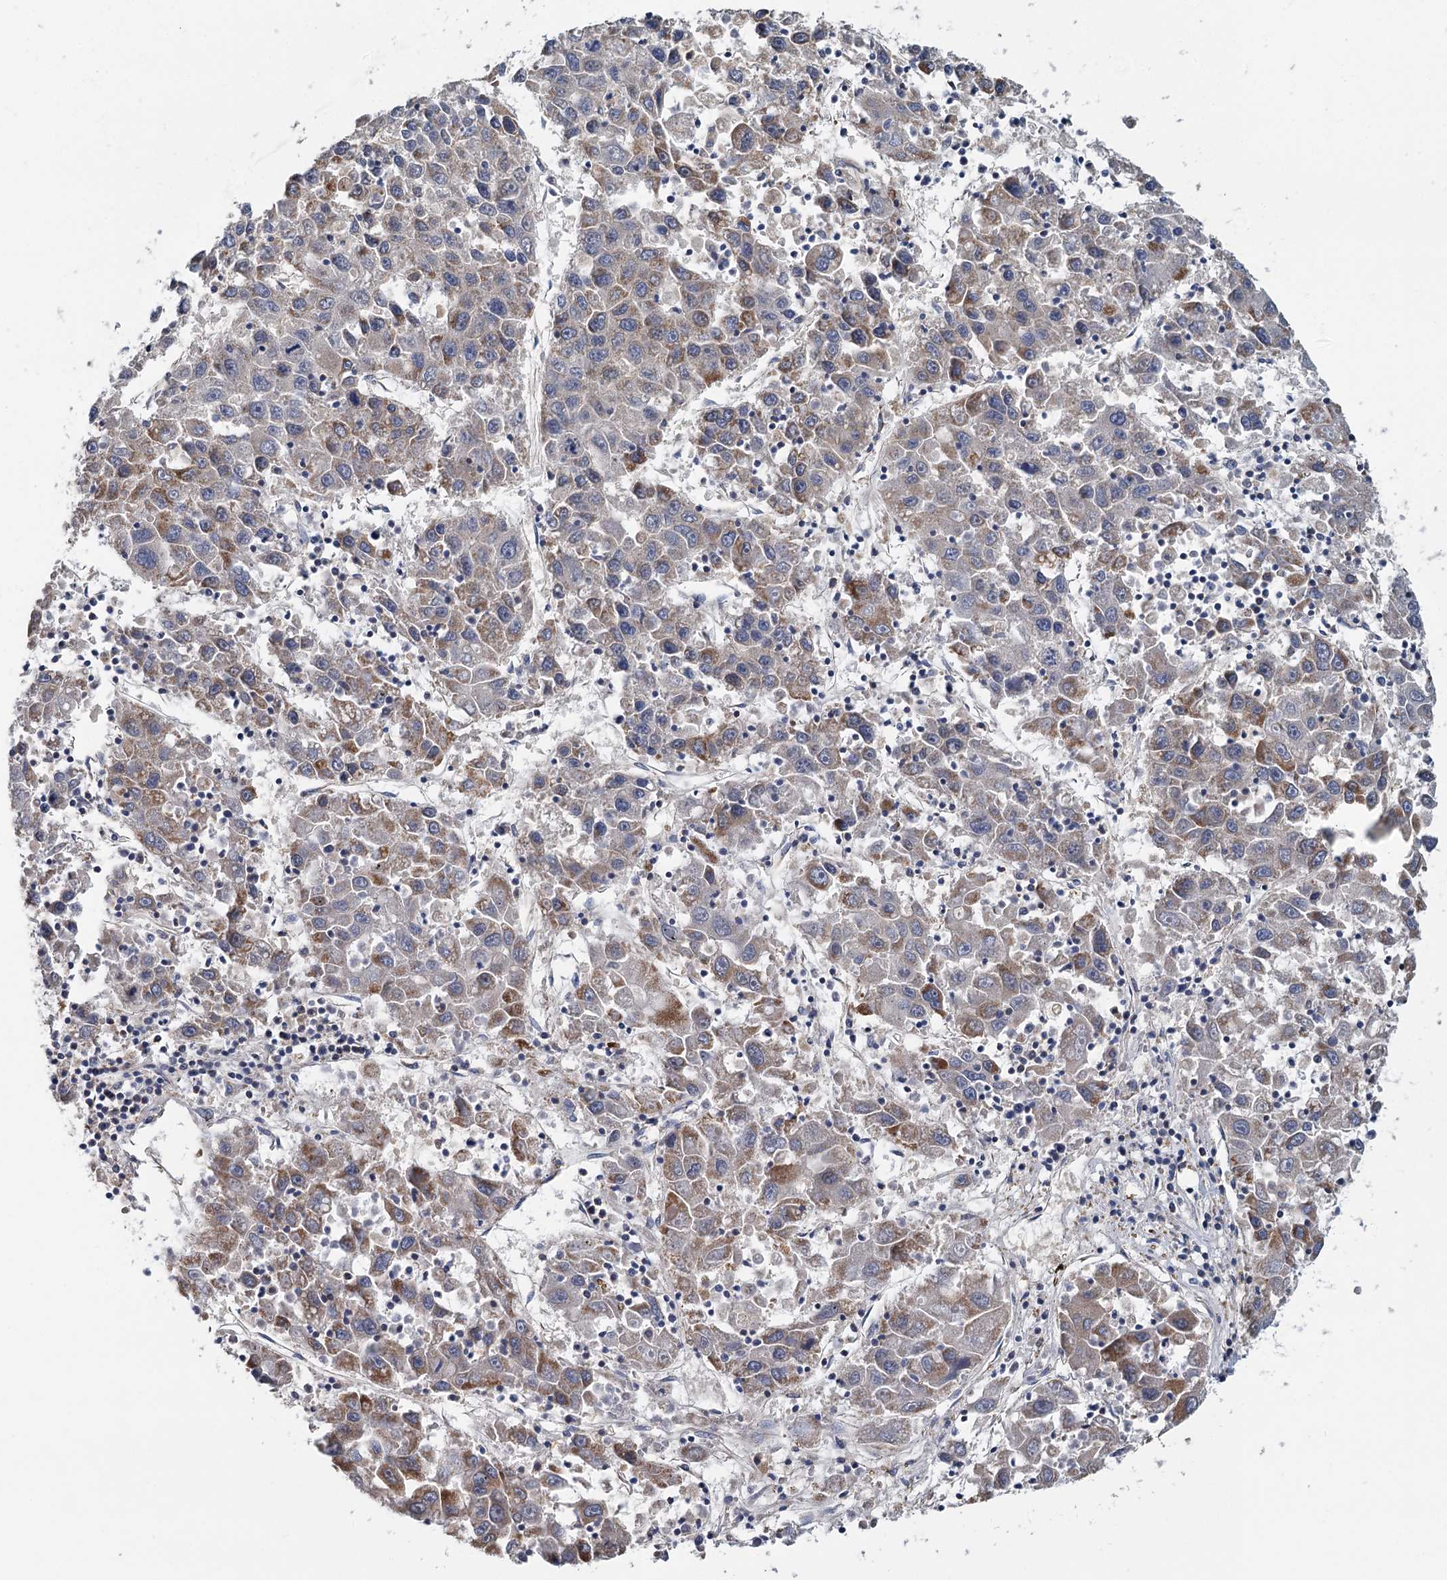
{"staining": {"intensity": "moderate", "quantity": "<25%", "location": "cytoplasmic/membranous"}, "tissue": "liver cancer", "cell_type": "Tumor cells", "image_type": "cancer", "snomed": [{"axis": "morphology", "description": "Carcinoma, Hepatocellular, NOS"}, {"axis": "topography", "description": "Liver"}], "caption": "Moderate cytoplasmic/membranous positivity for a protein is appreciated in approximately <25% of tumor cells of liver cancer using immunohistochemistry (IHC).", "gene": "ANKRD16", "patient": {"sex": "male", "age": 49}}